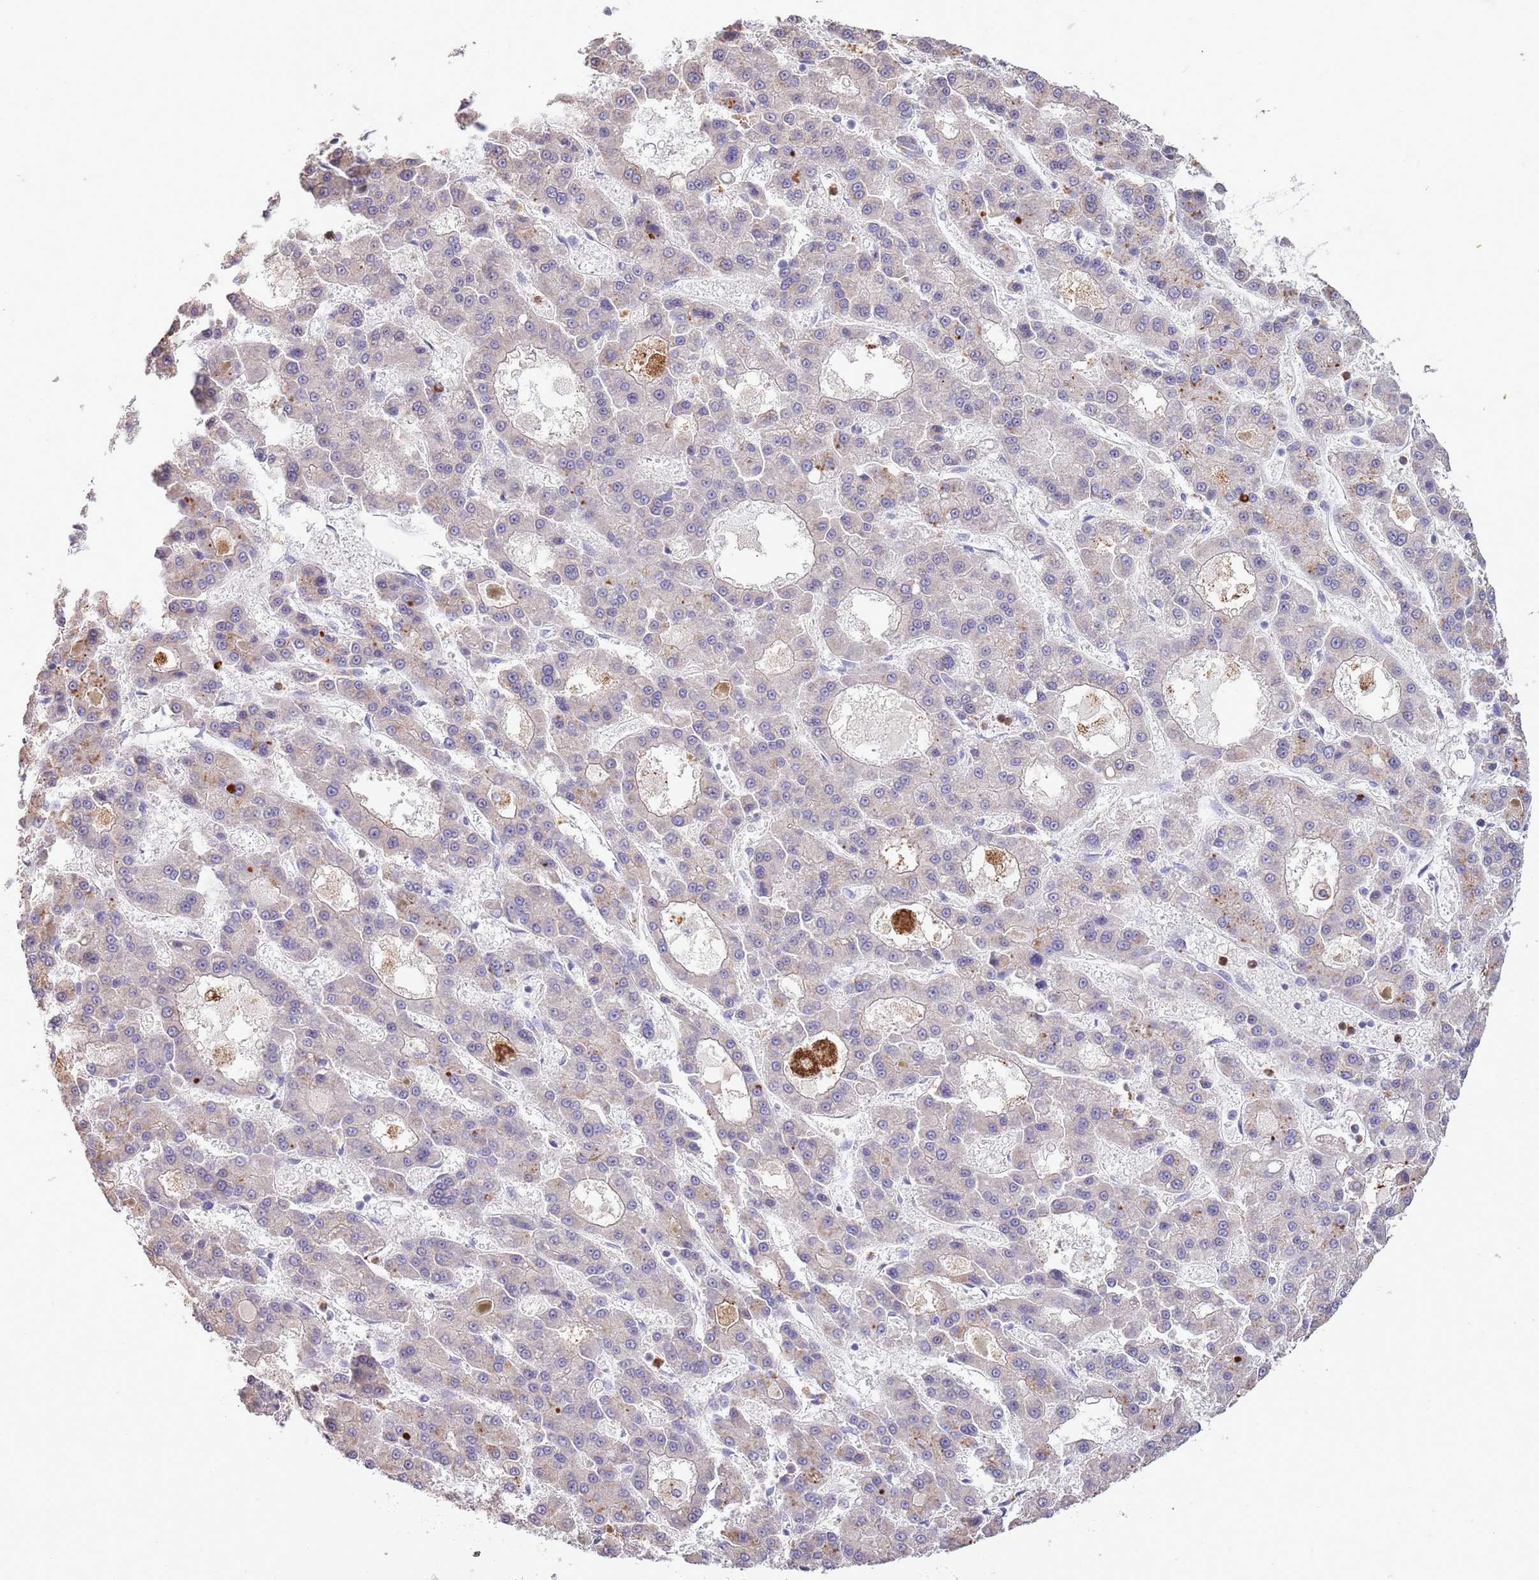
{"staining": {"intensity": "moderate", "quantity": "<25%", "location": "cytoplasmic/membranous"}, "tissue": "liver cancer", "cell_type": "Tumor cells", "image_type": "cancer", "snomed": [{"axis": "morphology", "description": "Carcinoma, Hepatocellular, NOS"}, {"axis": "topography", "description": "Liver"}], "caption": "A brown stain shows moderate cytoplasmic/membranous staining of a protein in human hepatocellular carcinoma (liver) tumor cells.", "gene": "P2RY13", "patient": {"sex": "male", "age": 70}}